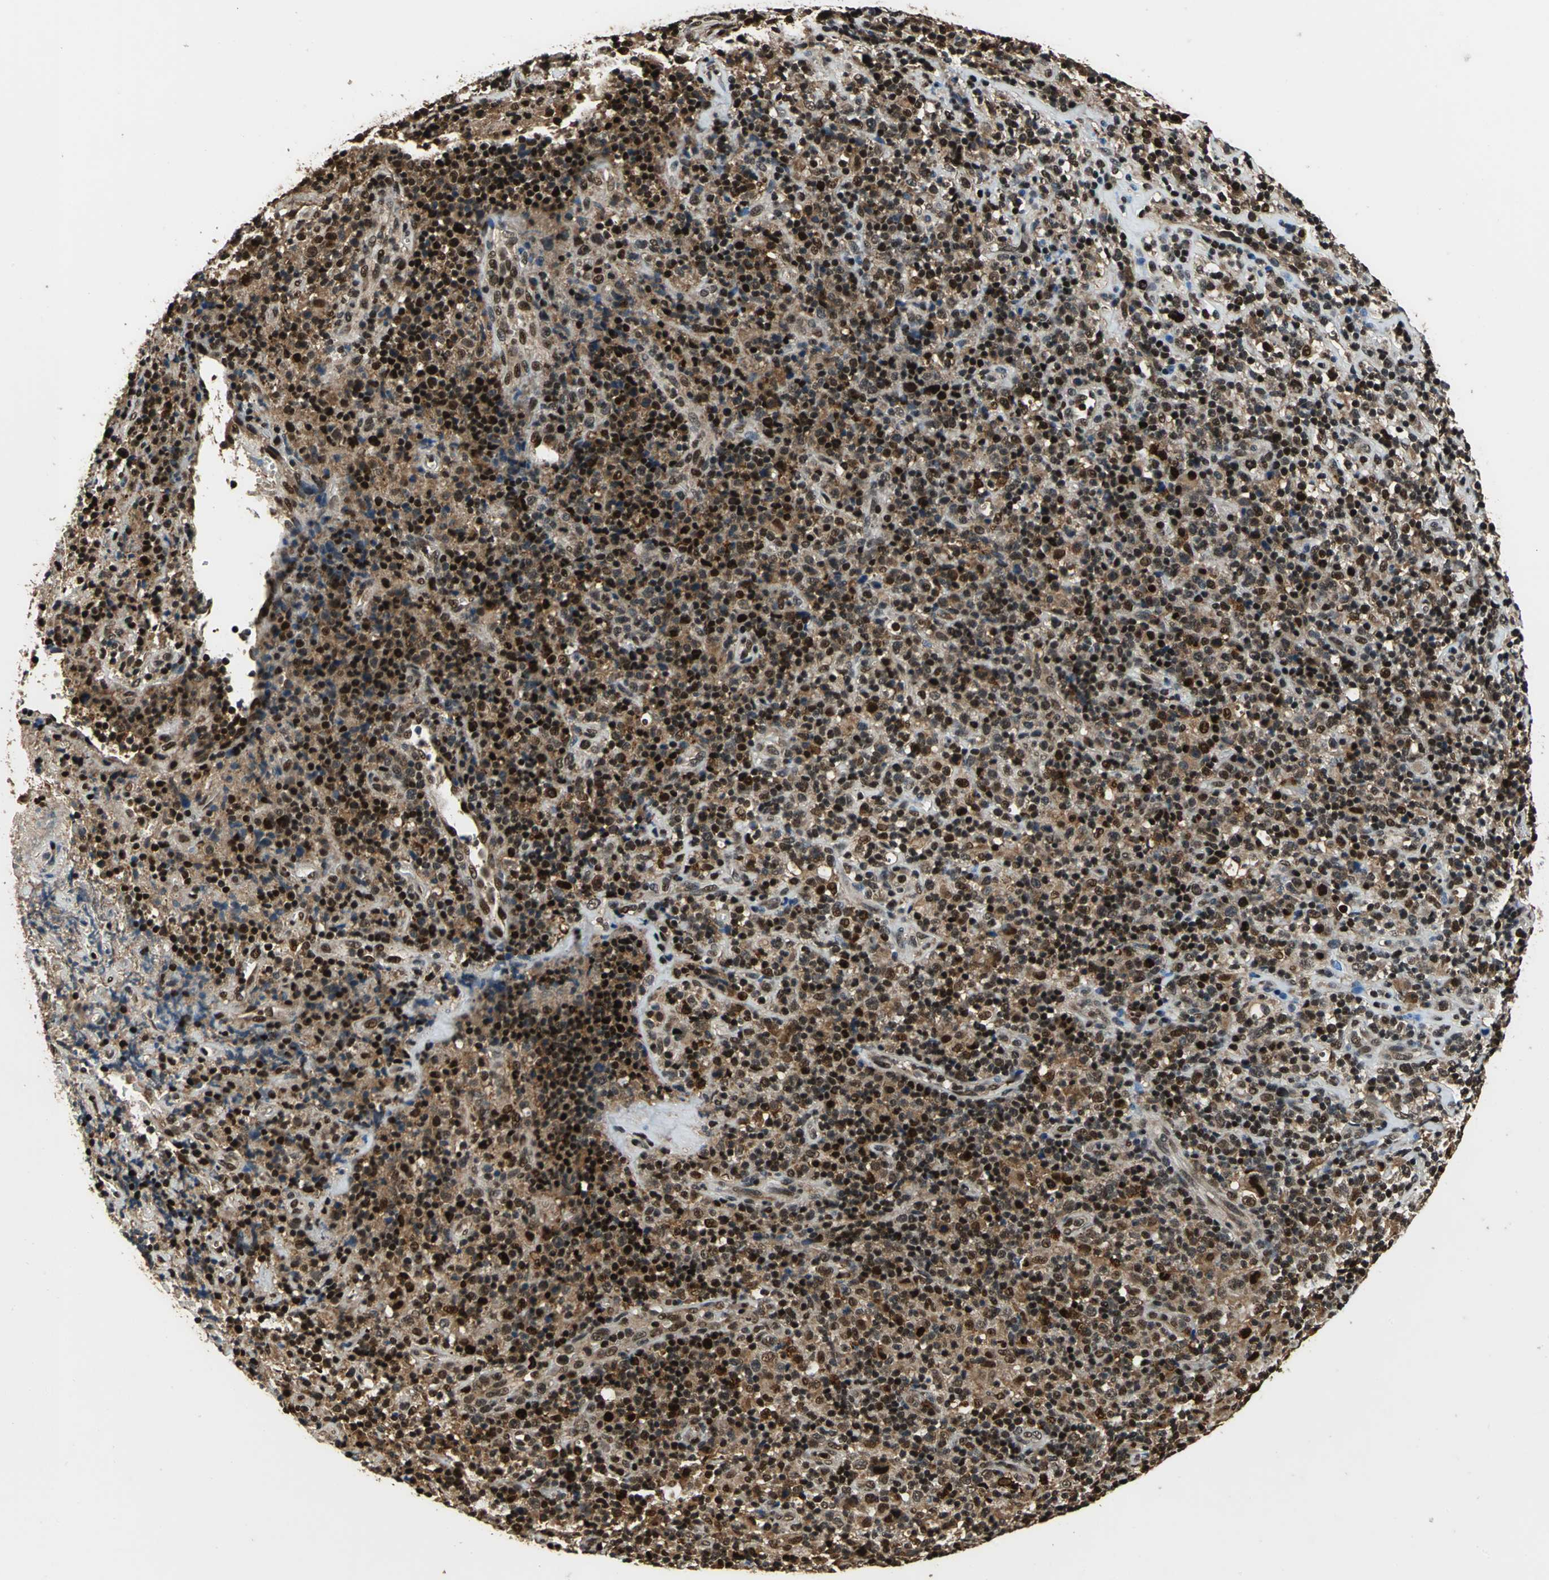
{"staining": {"intensity": "strong", "quantity": ">75%", "location": "nuclear"}, "tissue": "lymphoma", "cell_type": "Tumor cells", "image_type": "cancer", "snomed": [{"axis": "morphology", "description": "Hodgkin's disease, NOS"}, {"axis": "topography", "description": "Lymph node"}], "caption": "The immunohistochemical stain shows strong nuclear staining in tumor cells of Hodgkin's disease tissue.", "gene": "MIS18BP1", "patient": {"sex": "male", "age": 65}}